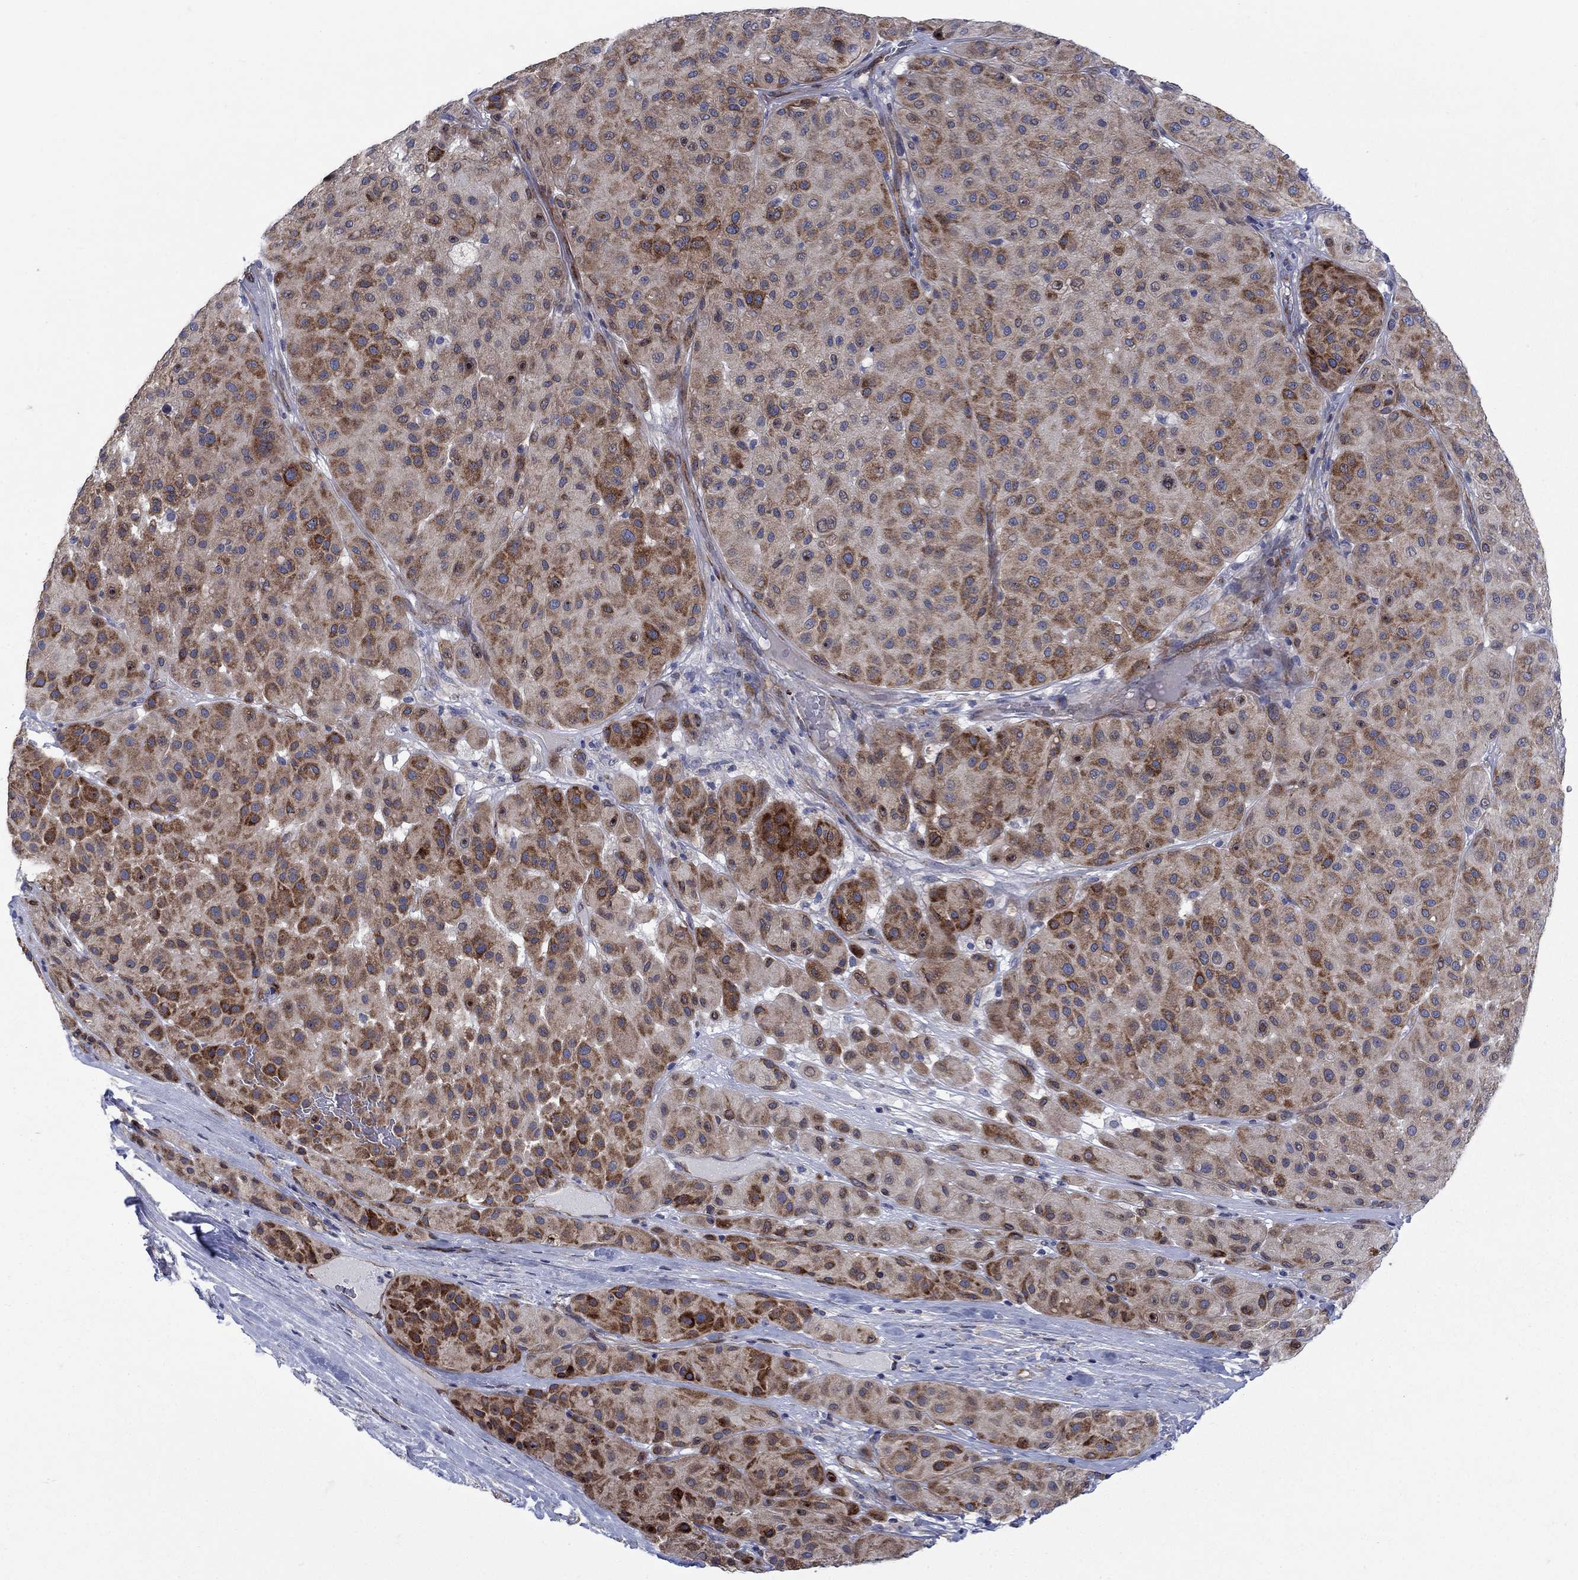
{"staining": {"intensity": "strong", "quantity": "<25%", "location": "cytoplasmic/membranous"}, "tissue": "melanoma", "cell_type": "Tumor cells", "image_type": "cancer", "snomed": [{"axis": "morphology", "description": "Malignant melanoma, Metastatic site"}, {"axis": "topography", "description": "Smooth muscle"}], "caption": "Protein analysis of malignant melanoma (metastatic site) tissue shows strong cytoplasmic/membranous expression in approximately <25% of tumor cells. (Brightfield microscopy of DAB IHC at high magnification).", "gene": "FXR1", "patient": {"sex": "male", "age": 41}}